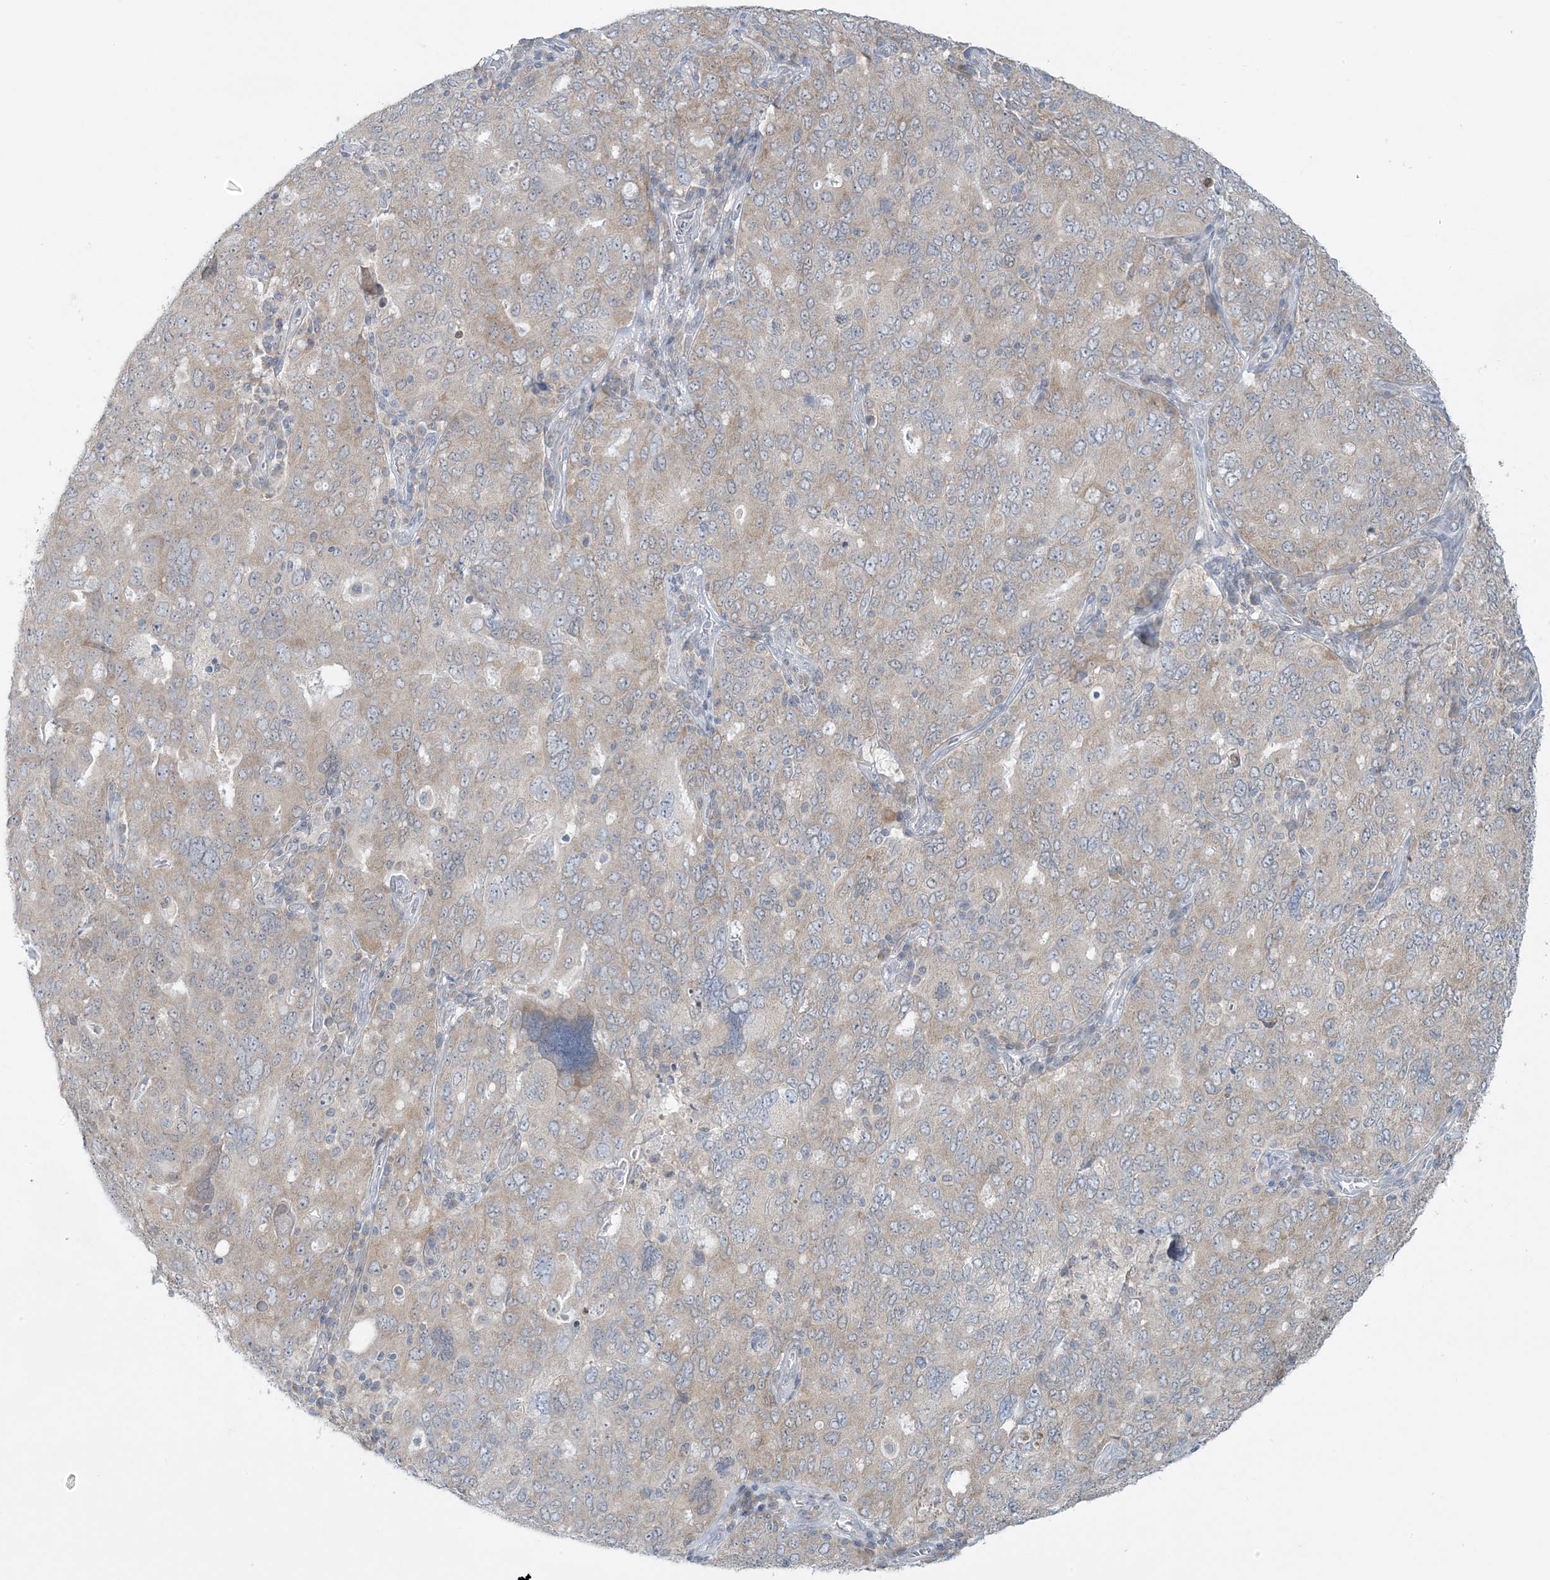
{"staining": {"intensity": "weak", "quantity": "25%-75%", "location": "cytoplasmic/membranous"}, "tissue": "ovarian cancer", "cell_type": "Tumor cells", "image_type": "cancer", "snomed": [{"axis": "morphology", "description": "Carcinoma, endometroid"}, {"axis": "topography", "description": "Ovary"}], "caption": "Approximately 25%-75% of tumor cells in human ovarian cancer (endometroid carcinoma) reveal weak cytoplasmic/membranous protein positivity as visualized by brown immunohistochemical staining.", "gene": "EEFSEC", "patient": {"sex": "female", "age": 62}}